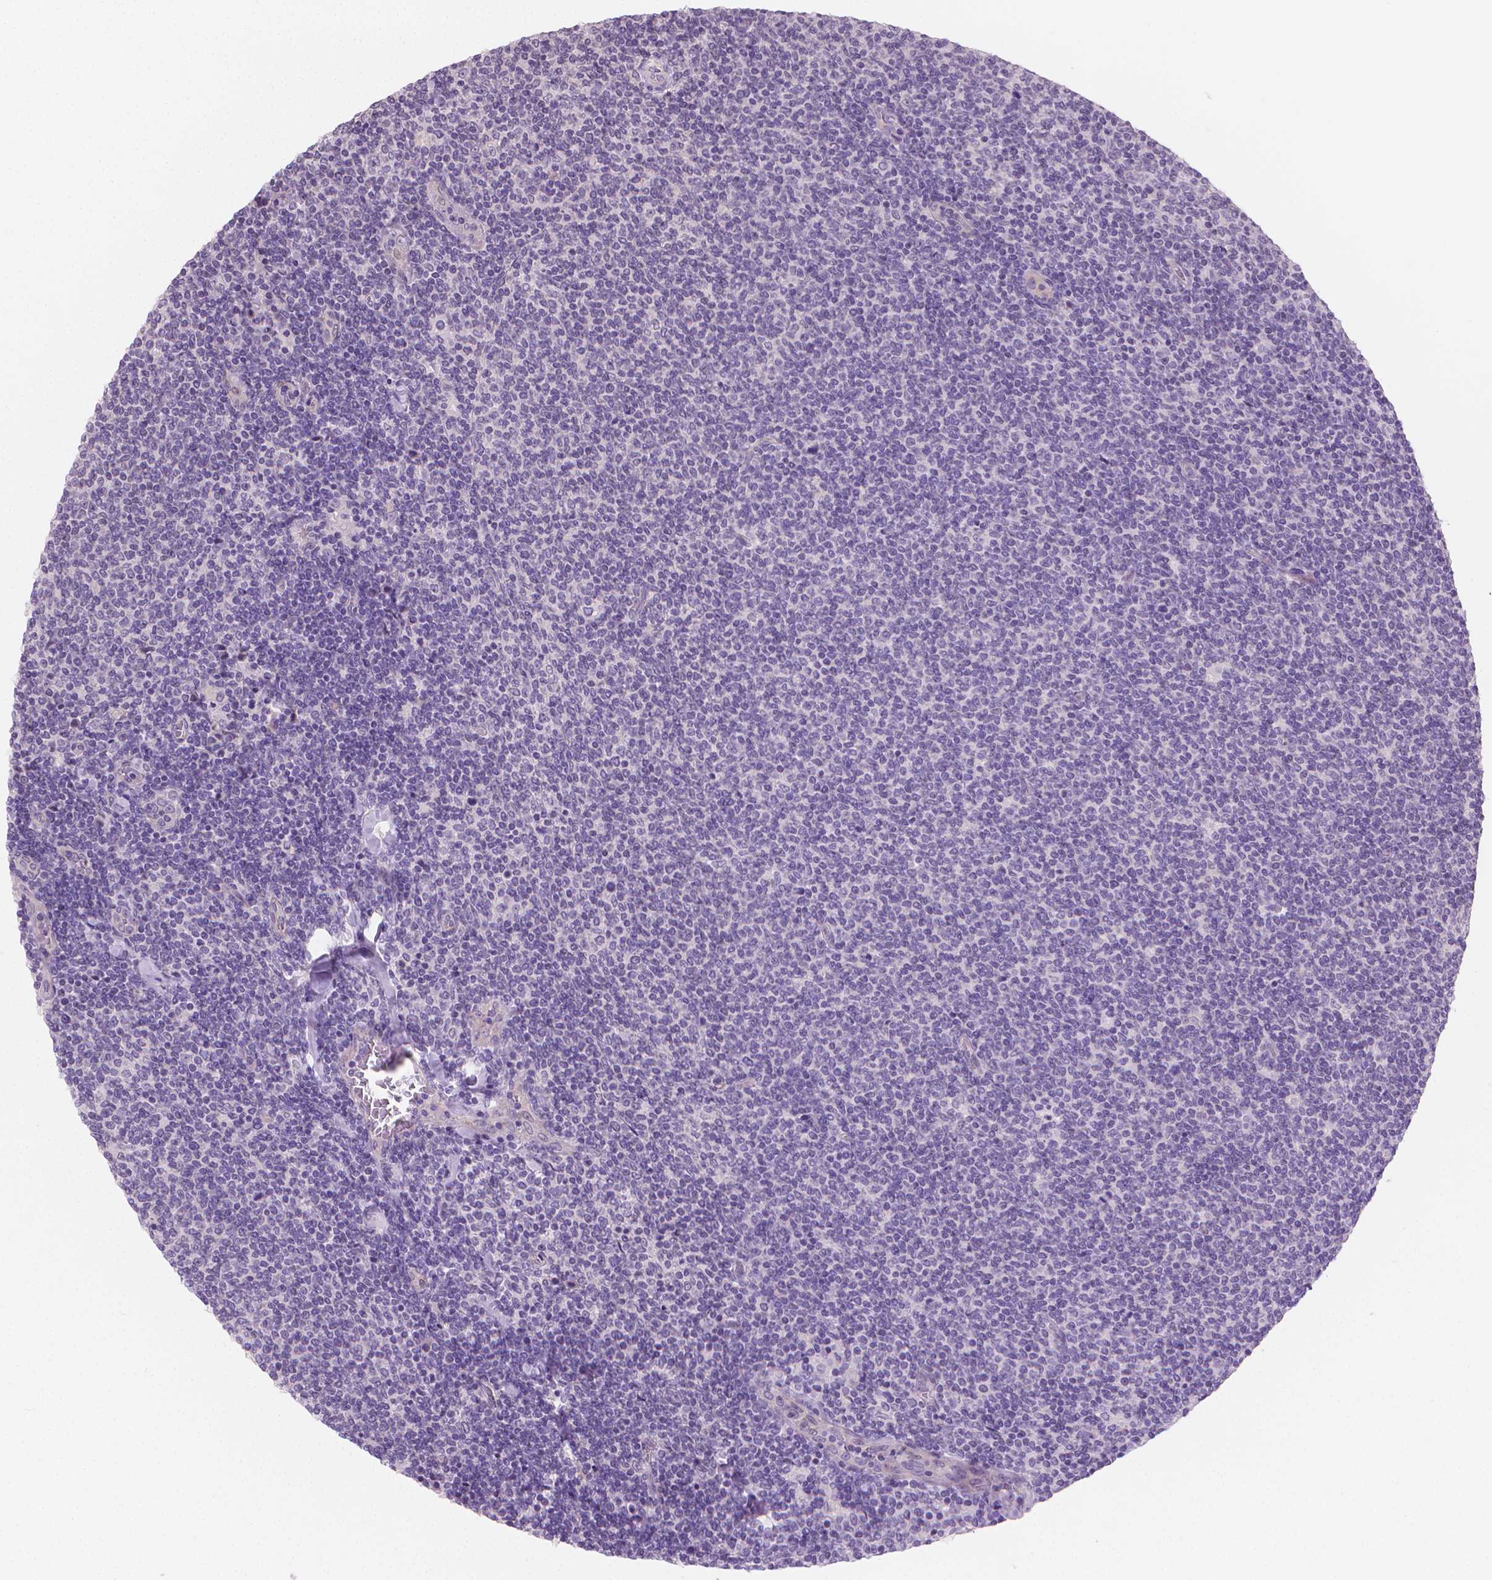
{"staining": {"intensity": "negative", "quantity": "none", "location": "none"}, "tissue": "lymphoma", "cell_type": "Tumor cells", "image_type": "cancer", "snomed": [{"axis": "morphology", "description": "Malignant lymphoma, non-Hodgkin's type, Low grade"}, {"axis": "topography", "description": "Lymph node"}], "caption": "IHC image of human low-grade malignant lymphoma, non-Hodgkin's type stained for a protein (brown), which reveals no expression in tumor cells.", "gene": "CLXN", "patient": {"sex": "male", "age": 52}}